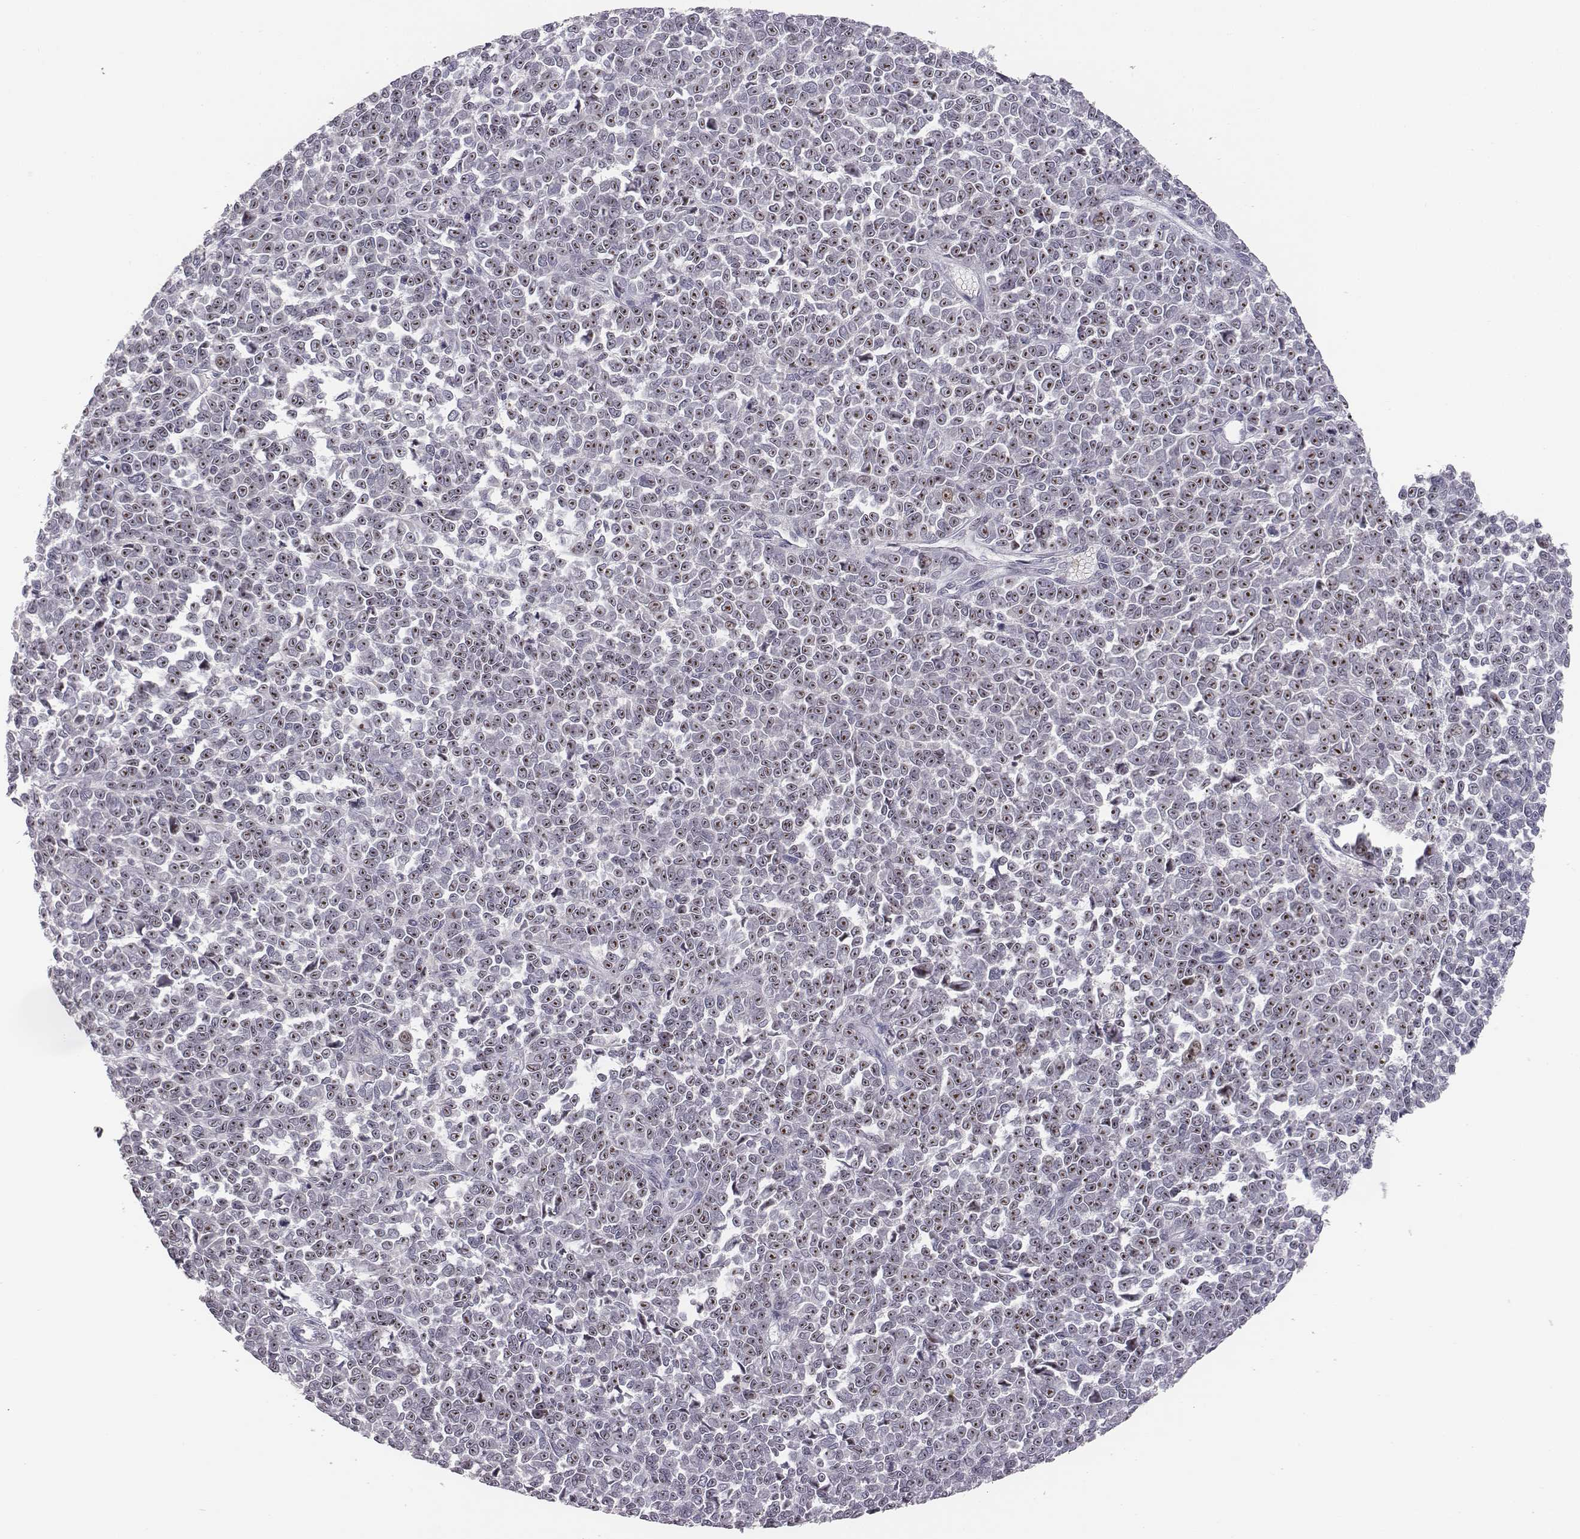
{"staining": {"intensity": "strong", "quantity": ">75%", "location": "nuclear"}, "tissue": "melanoma", "cell_type": "Tumor cells", "image_type": "cancer", "snomed": [{"axis": "morphology", "description": "Malignant melanoma, NOS"}, {"axis": "topography", "description": "Skin"}], "caption": "Brown immunohistochemical staining in human malignant melanoma reveals strong nuclear positivity in about >75% of tumor cells.", "gene": "NIFK", "patient": {"sex": "female", "age": 95}}